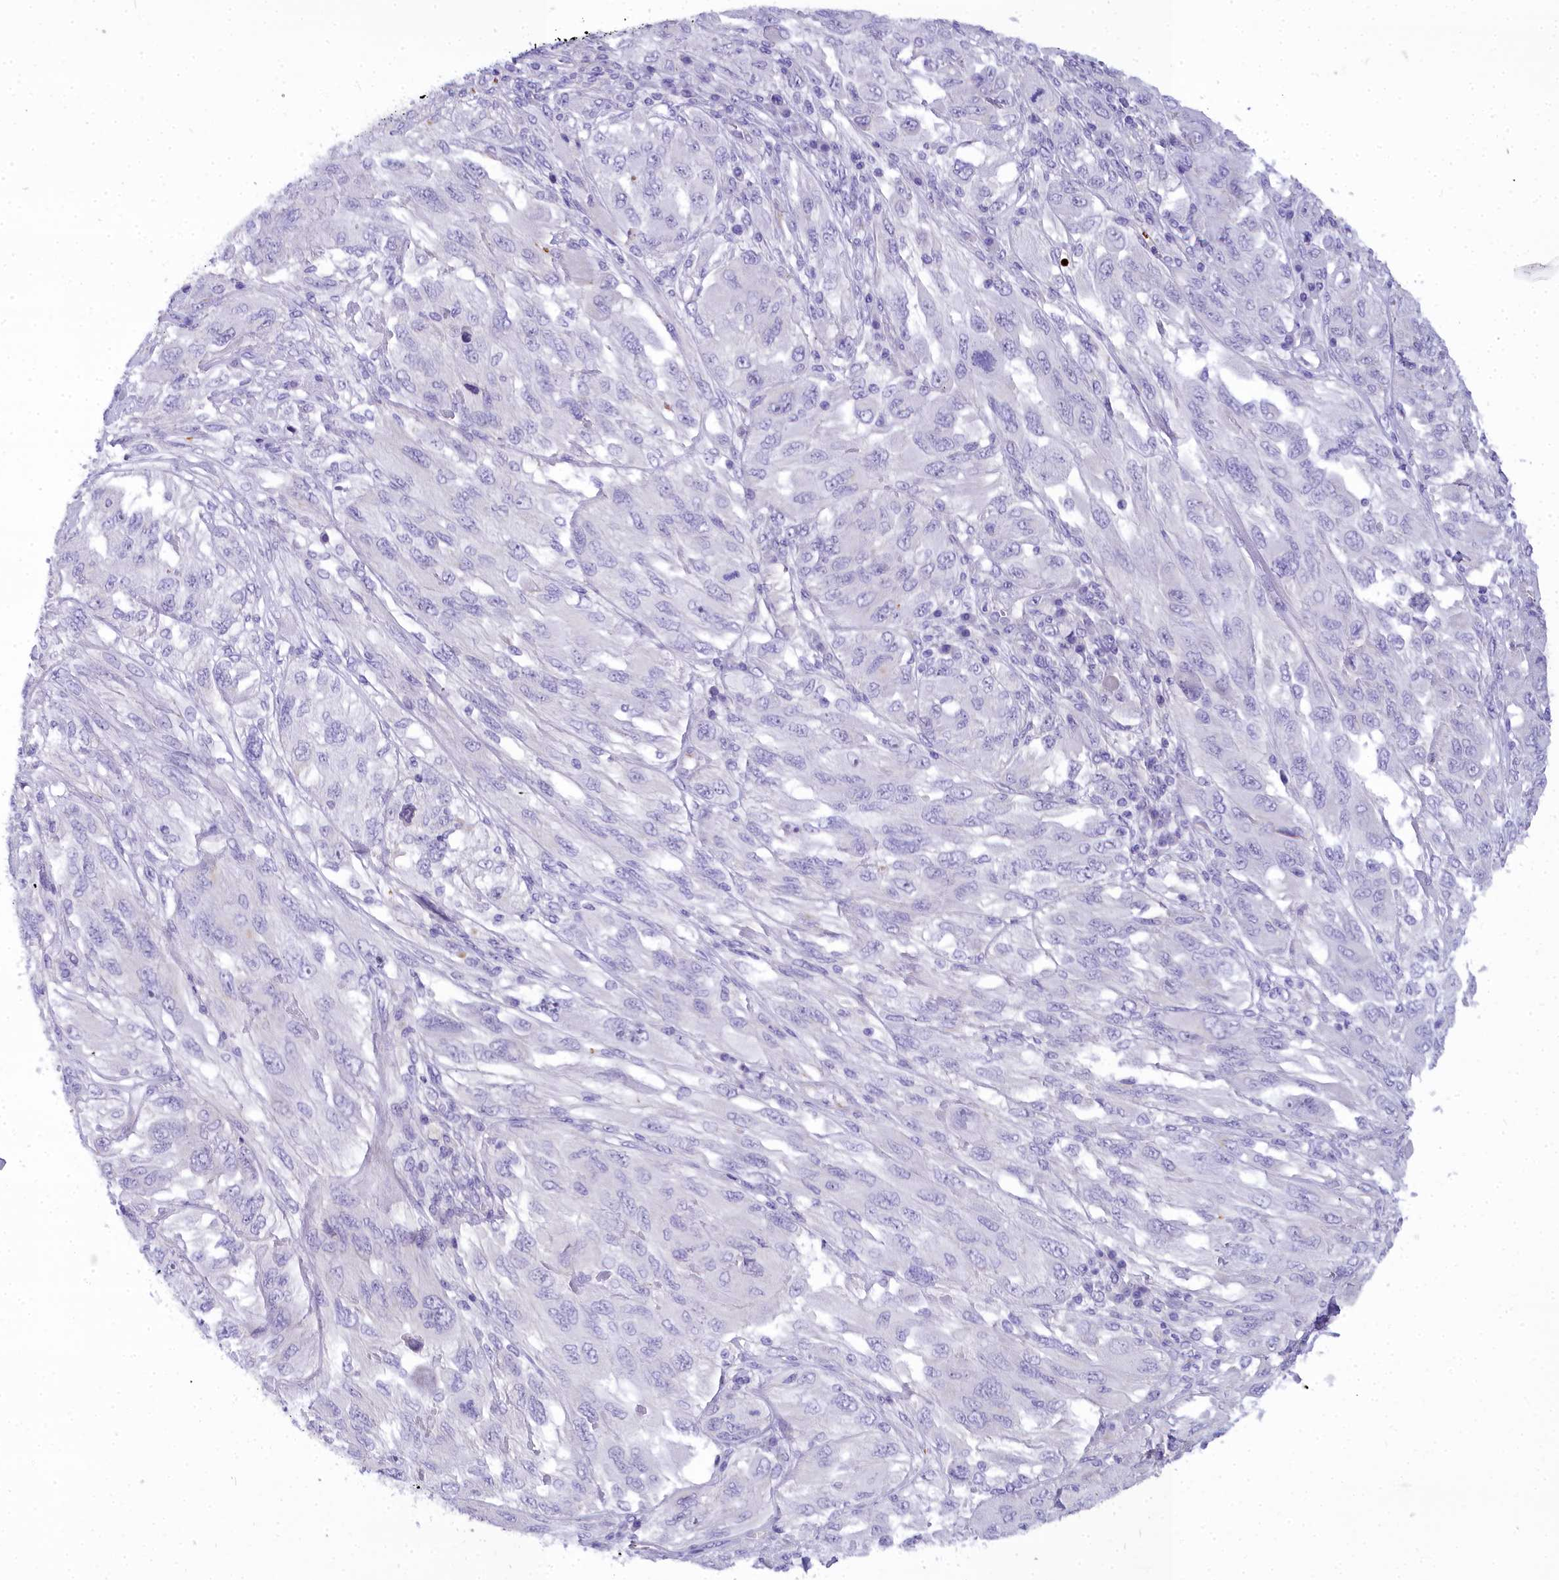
{"staining": {"intensity": "negative", "quantity": "none", "location": "none"}, "tissue": "melanoma", "cell_type": "Tumor cells", "image_type": "cancer", "snomed": [{"axis": "morphology", "description": "Malignant melanoma, NOS"}, {"axis": "topography", "description": "Skin"}], "caption": "Immunohistochemistry of human melanoma reveals no staining in tumor cells.", "gene": "TIMM22", "patient": {"sex": "female", "age": 91}}